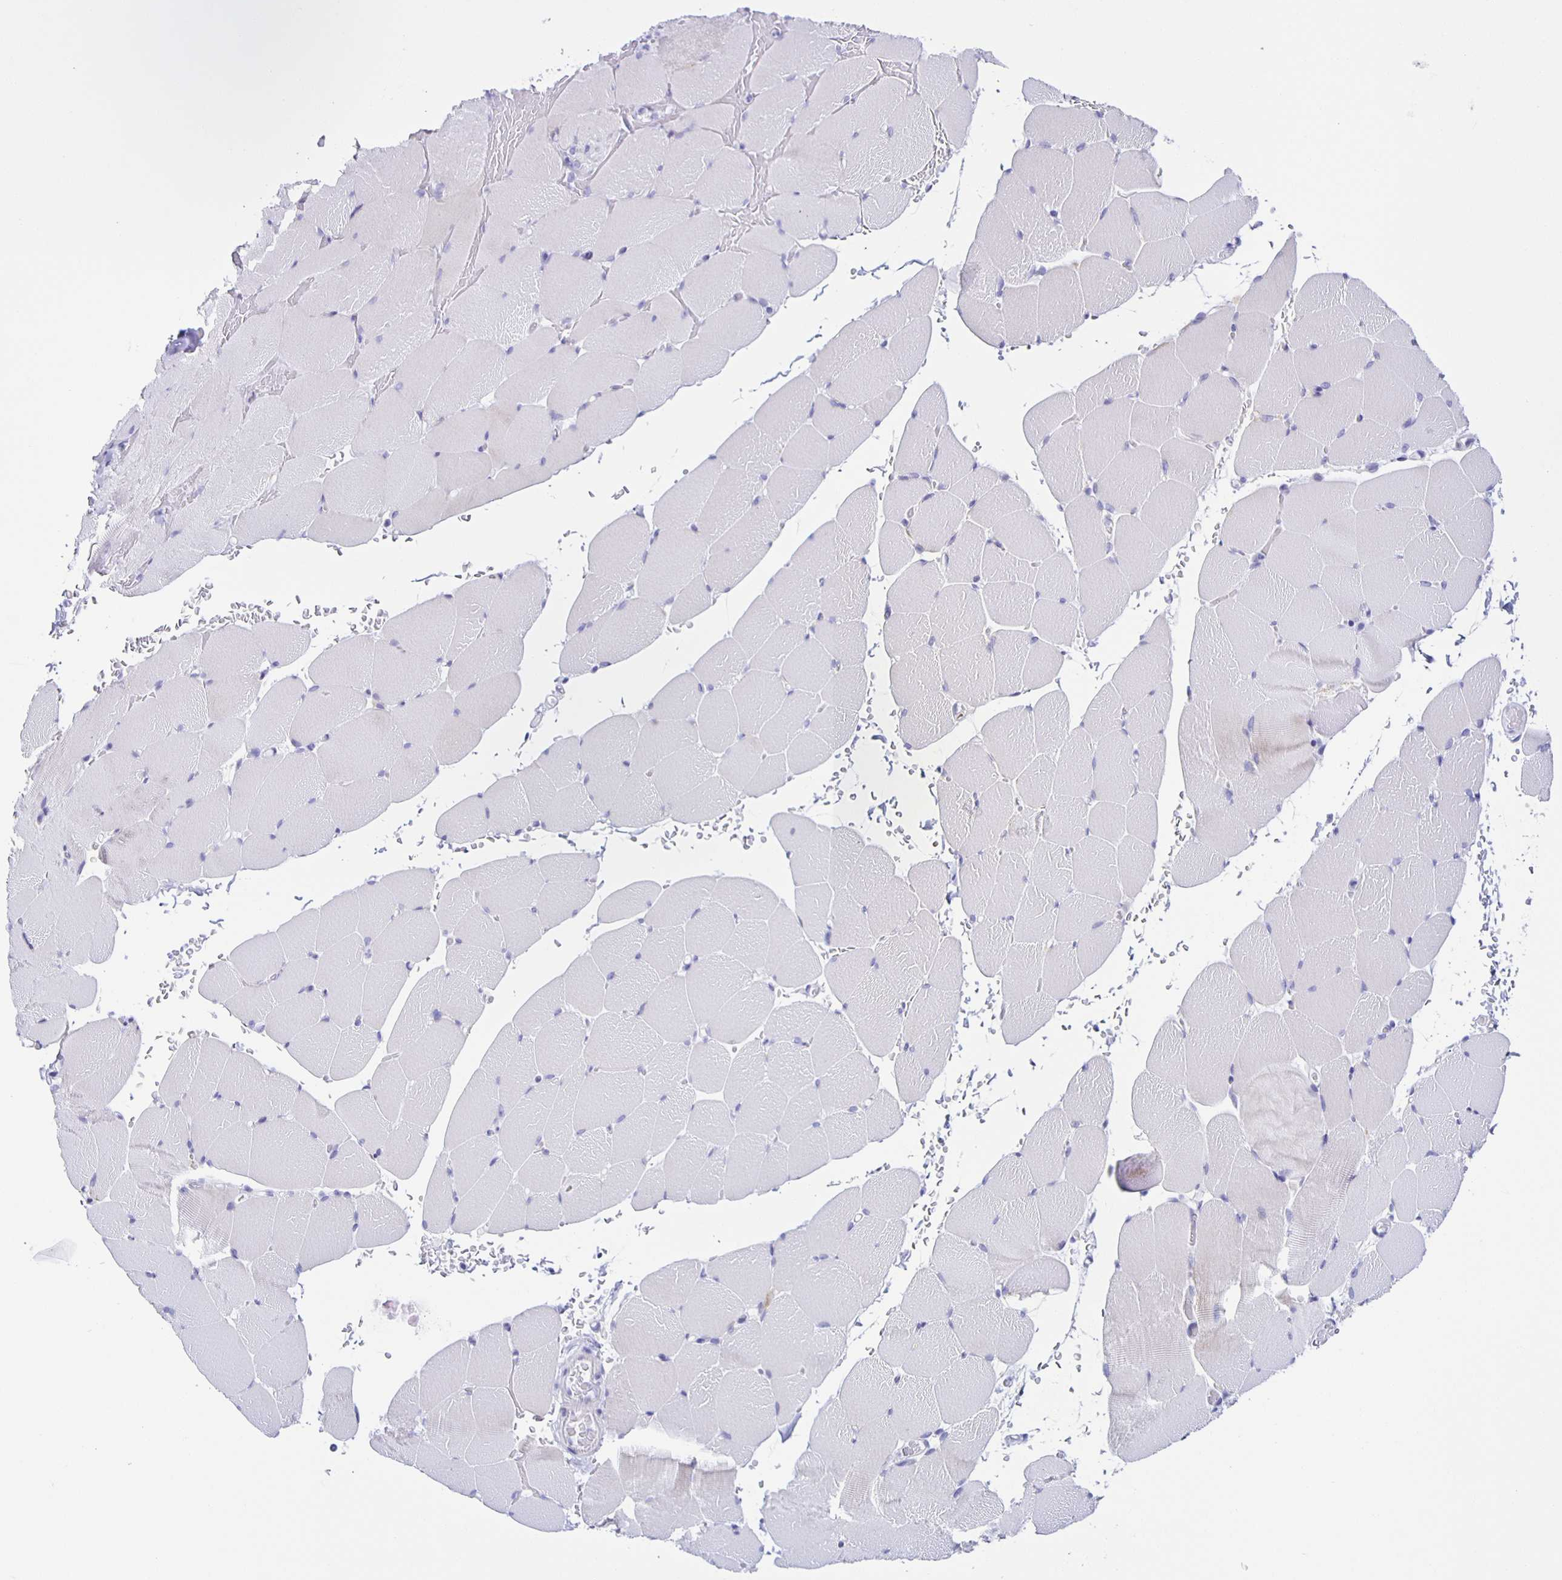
{"staining": {"intensity": "negative", "quantity": "none", "location": "none"}, "tissue": "skeletal muscle", "cell_type": "Myocytes", "image_type": "normal", "snomed": [{"axis": "morphology", "description": "Normal tissue, NOS"}, {"axis": "topography", "description": "Skeletal muscle"}], "caption": "Immunohistochemistry (IHC) image of benign skeletal muscle: skeletal muscle stained with DAB reveals no significant protein positivity in myocytes.", "gene": "AQP6", "patient": {"sex": "female", "age": 37}}